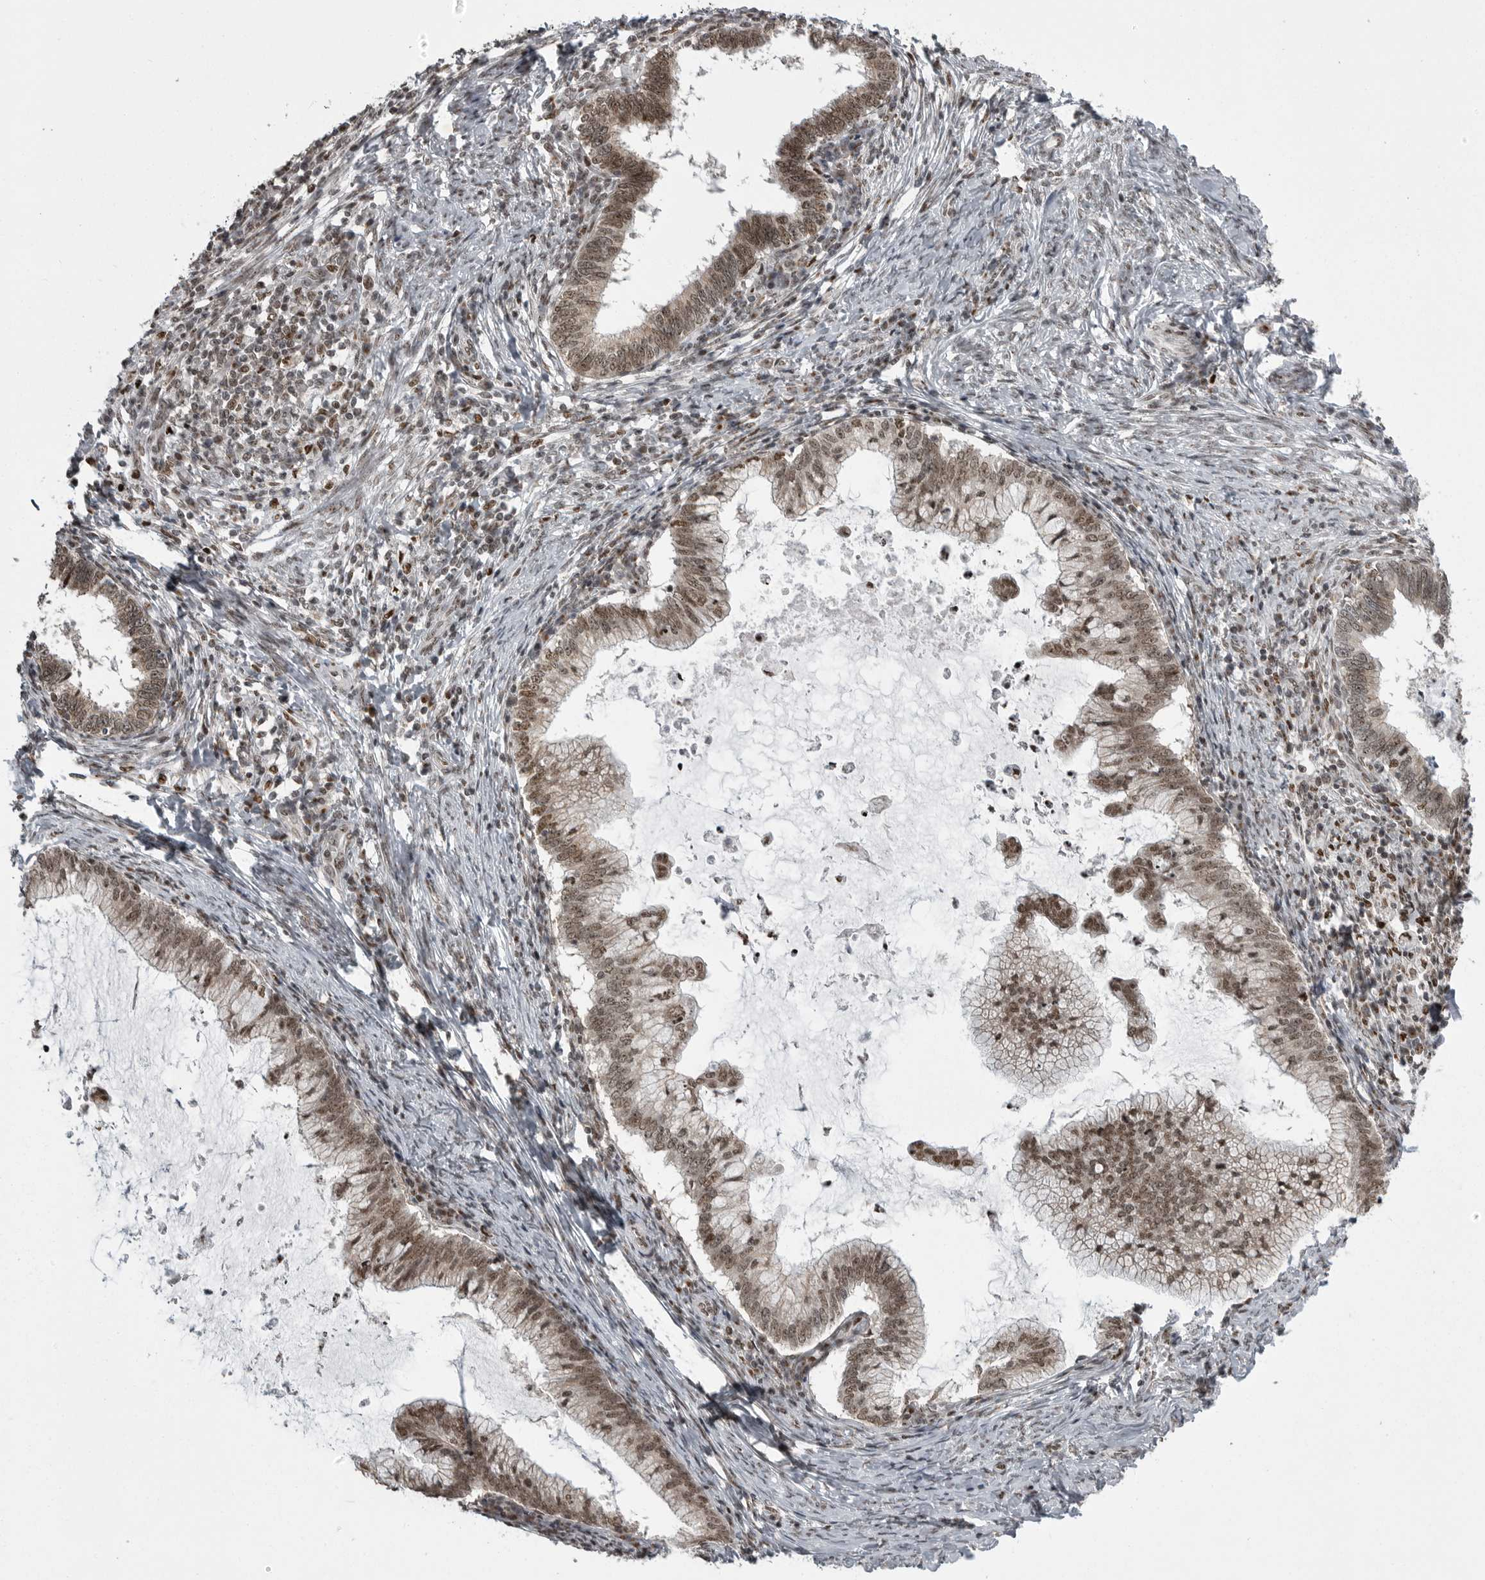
{"staining": {"intensity": "moderate", "quantity": ">75%", "location": "nuclear"}, "tissue": "cervical cancer", "cell_type": "Tumor cells", "image_type": "cancer", "snomed": [{"axis": "morphology", "description": "Adenocarcinoma, NOS"}, {"axis": "topography", "description": "Cervix"}], "caption": "Immunohistochemical staining of cervical cancer (adenocarcinoma) demonstrates medium levels of moderate nuclear protein staining in approximately >75% of tumor cells.", "gene": "YAF2", "patient": {"sex": "female", "age": 36}}